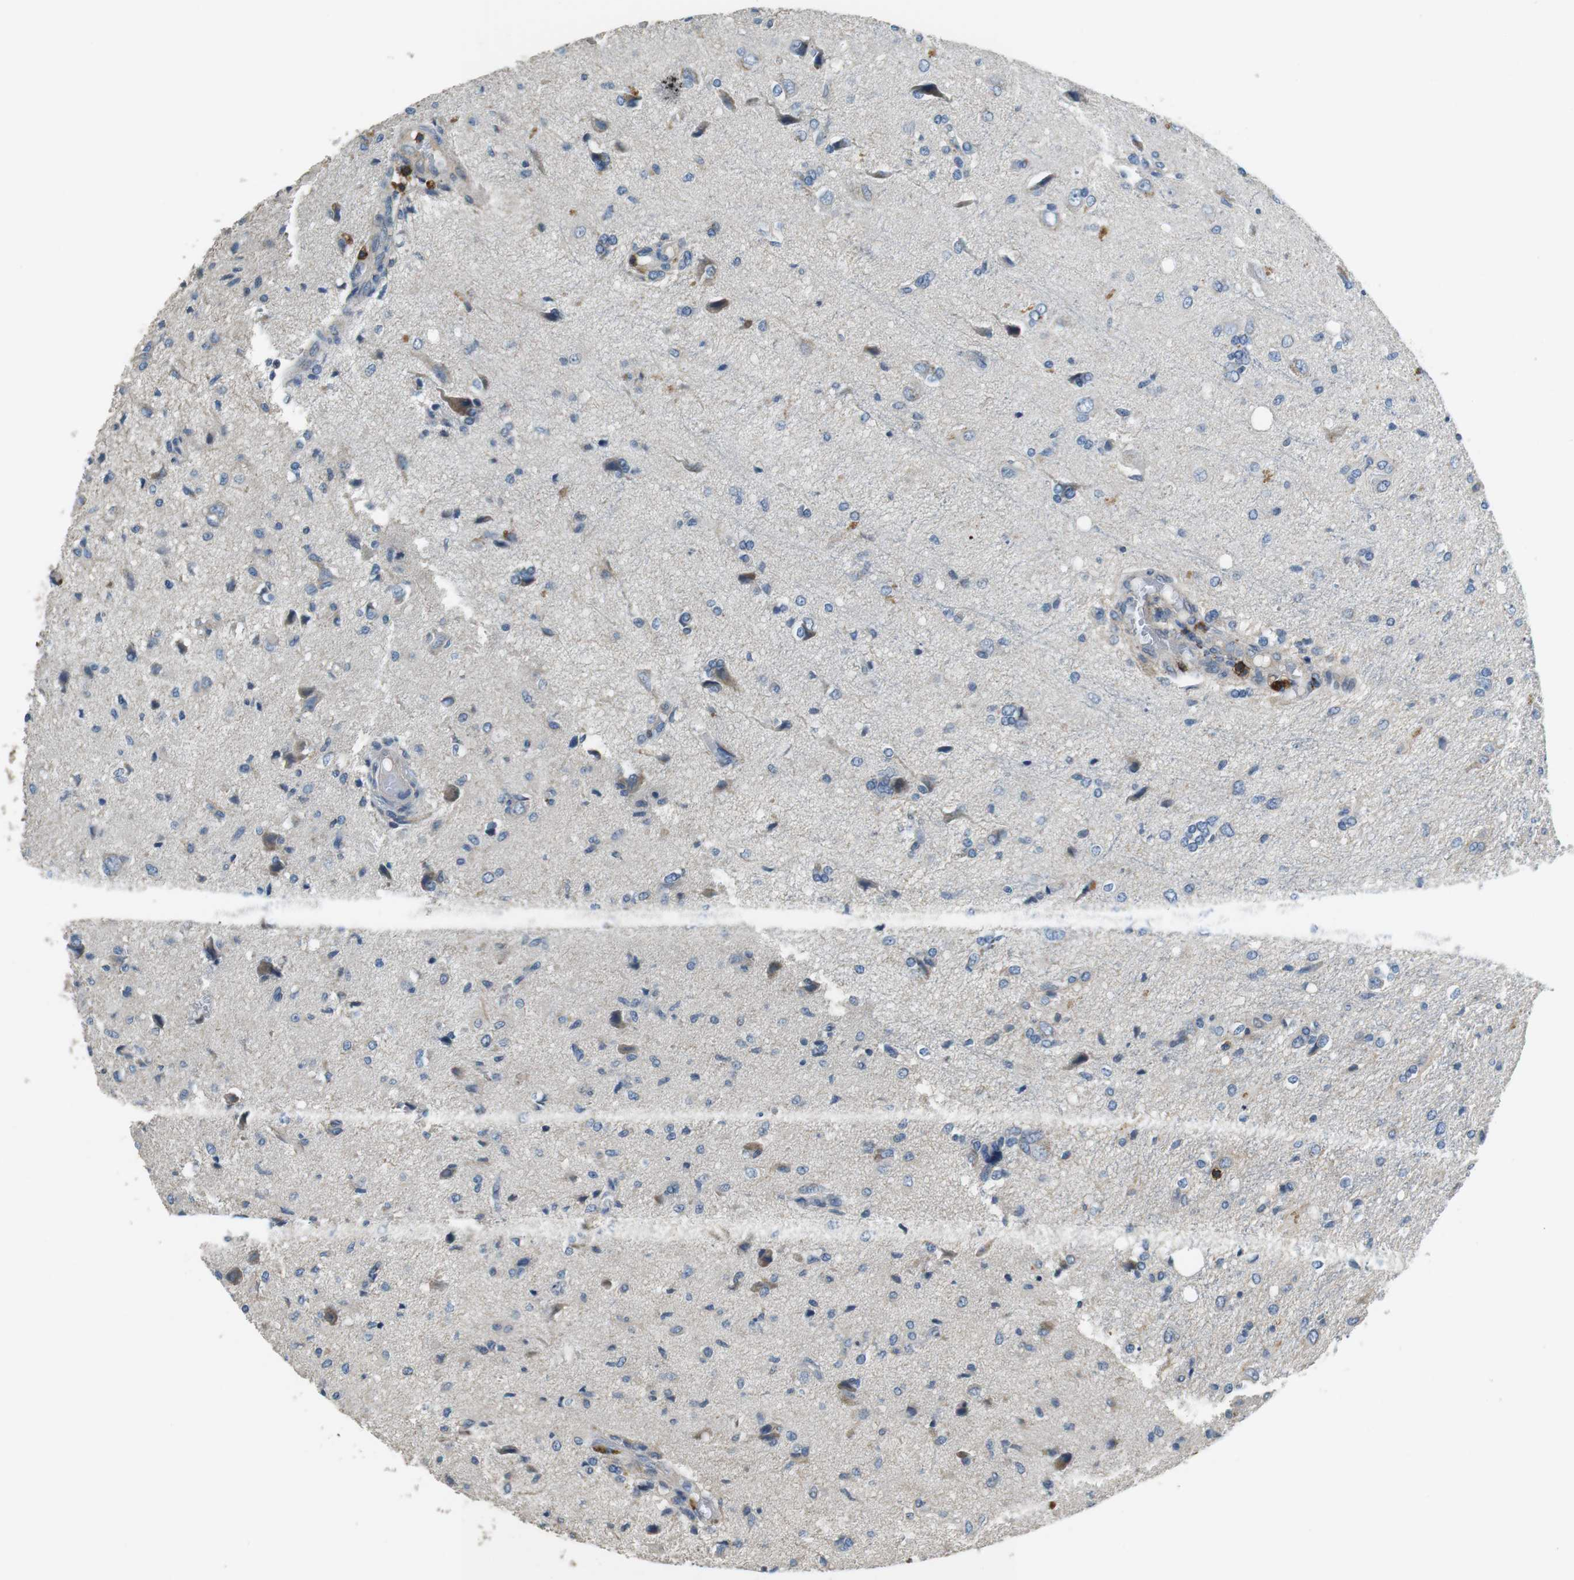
{"staining": {"intensity": "weak", "quantity": "<25%", "location": "cytoplasmic/membranous"}, "tissue": "glioma", "cell_type": "Tumor cells", "image_type": "cancer", "snomed": [{"axis": "morphology", "description": "Glioma, malignant, High grade"}, {"axis": "topography", "description": "Brain"}], "caption": "A high-resolution micrograph shows IHC staining of malignant glioma (high-grade), which shows no significant positivity in tumor cells.", "gene": "CD6", "patient": {"sex": "female", "age": 59}}